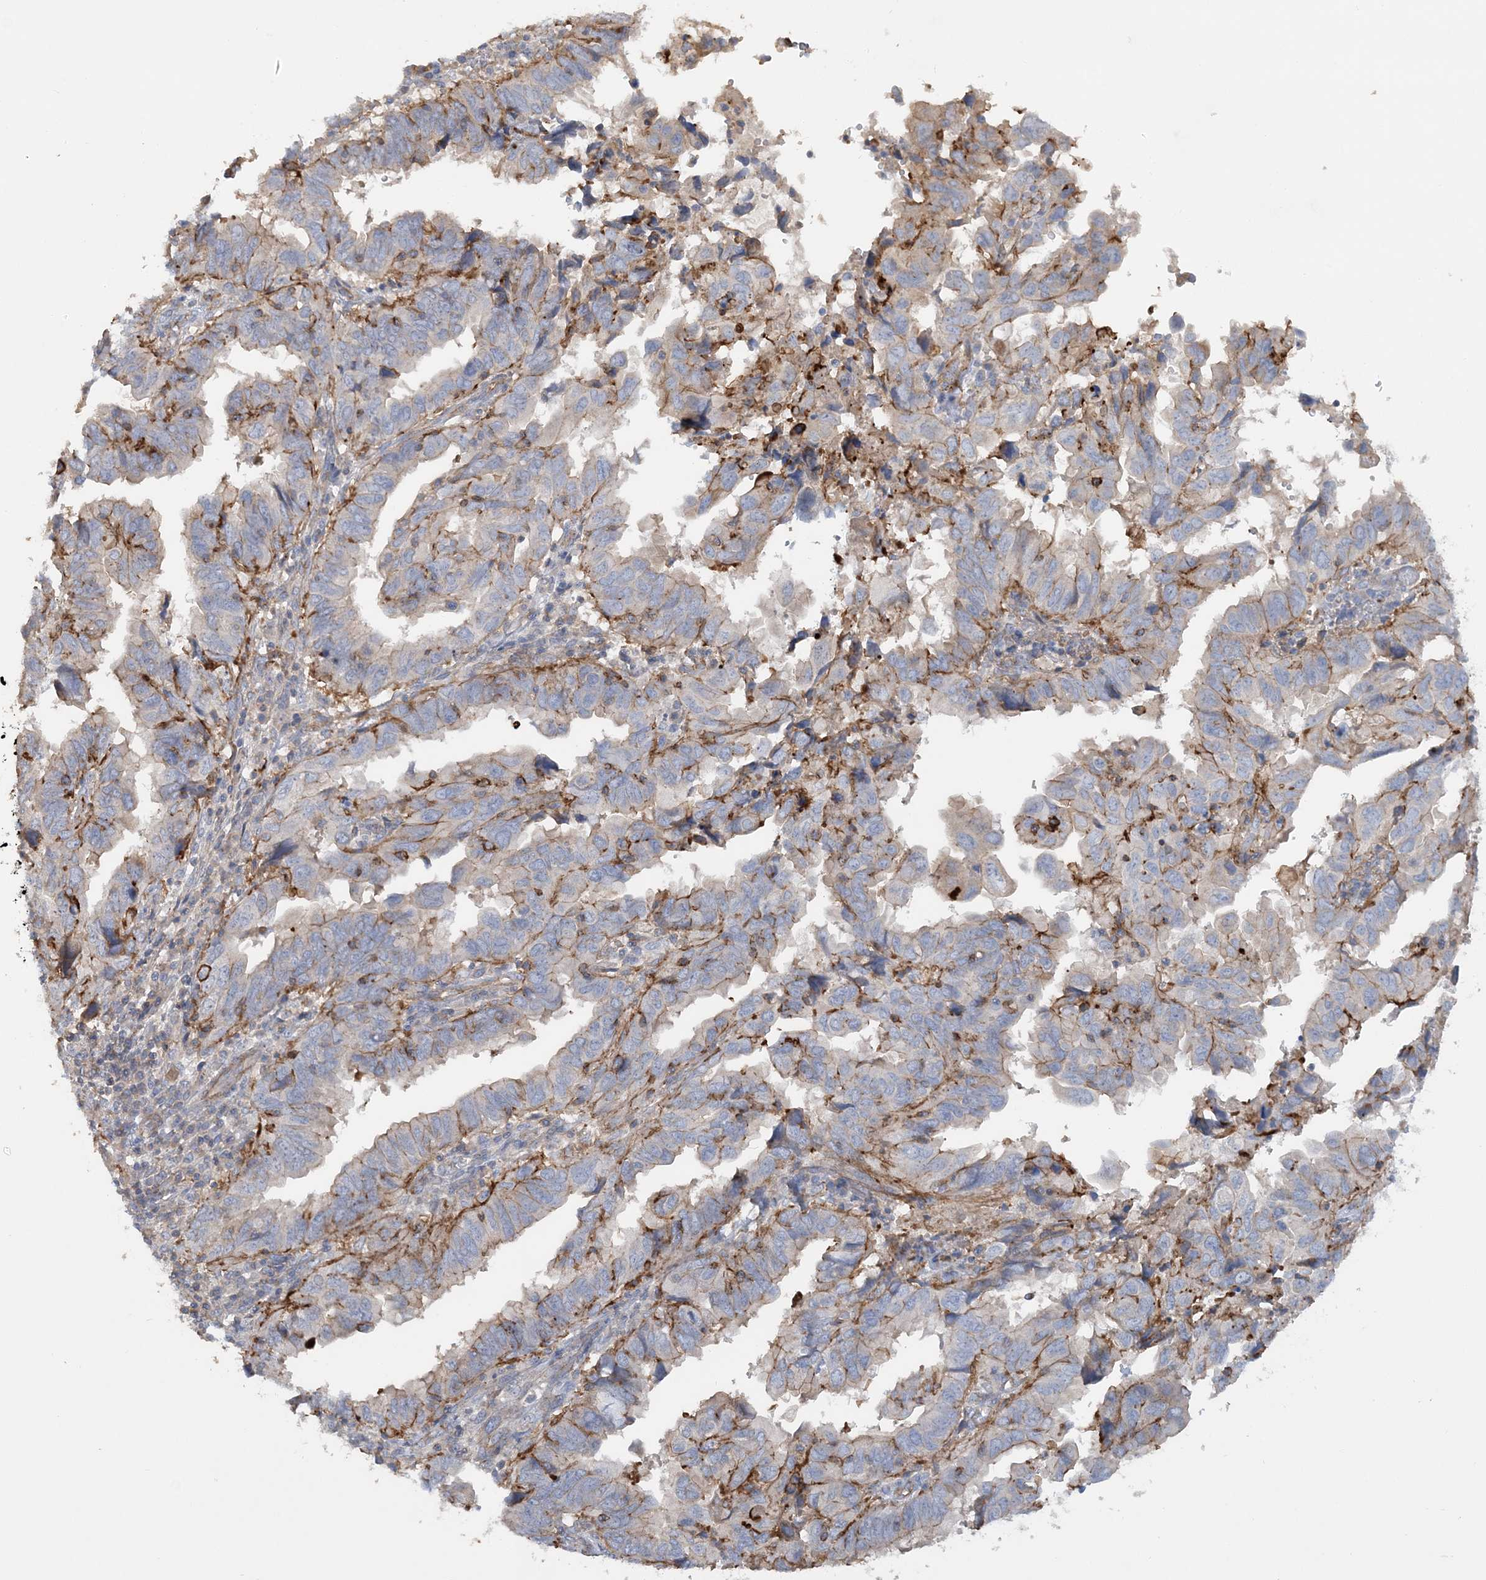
{"staining": {"intensity": "moderate", "quantity": "<25%", "location": "cytoplasmic/membranous"}, "tissue": "endometrial cancer", "cell_type": "Tumor cells", "image_type": "cancer", "snomed": [{"axis": "morphology", "description": "Adenocarcinoma, NOS"}, {"axis": "topography", "description": "Uterus"}], "caption": "Immunohistochemistry (IHC) of endometrial cancer (adenocarcinoma) reveals low levels of moderate cytoplasmic/membranous staining in about <25% of tumor cells.", "gene": "PIGC", "patient": {"sex": "female", "age": 77}}